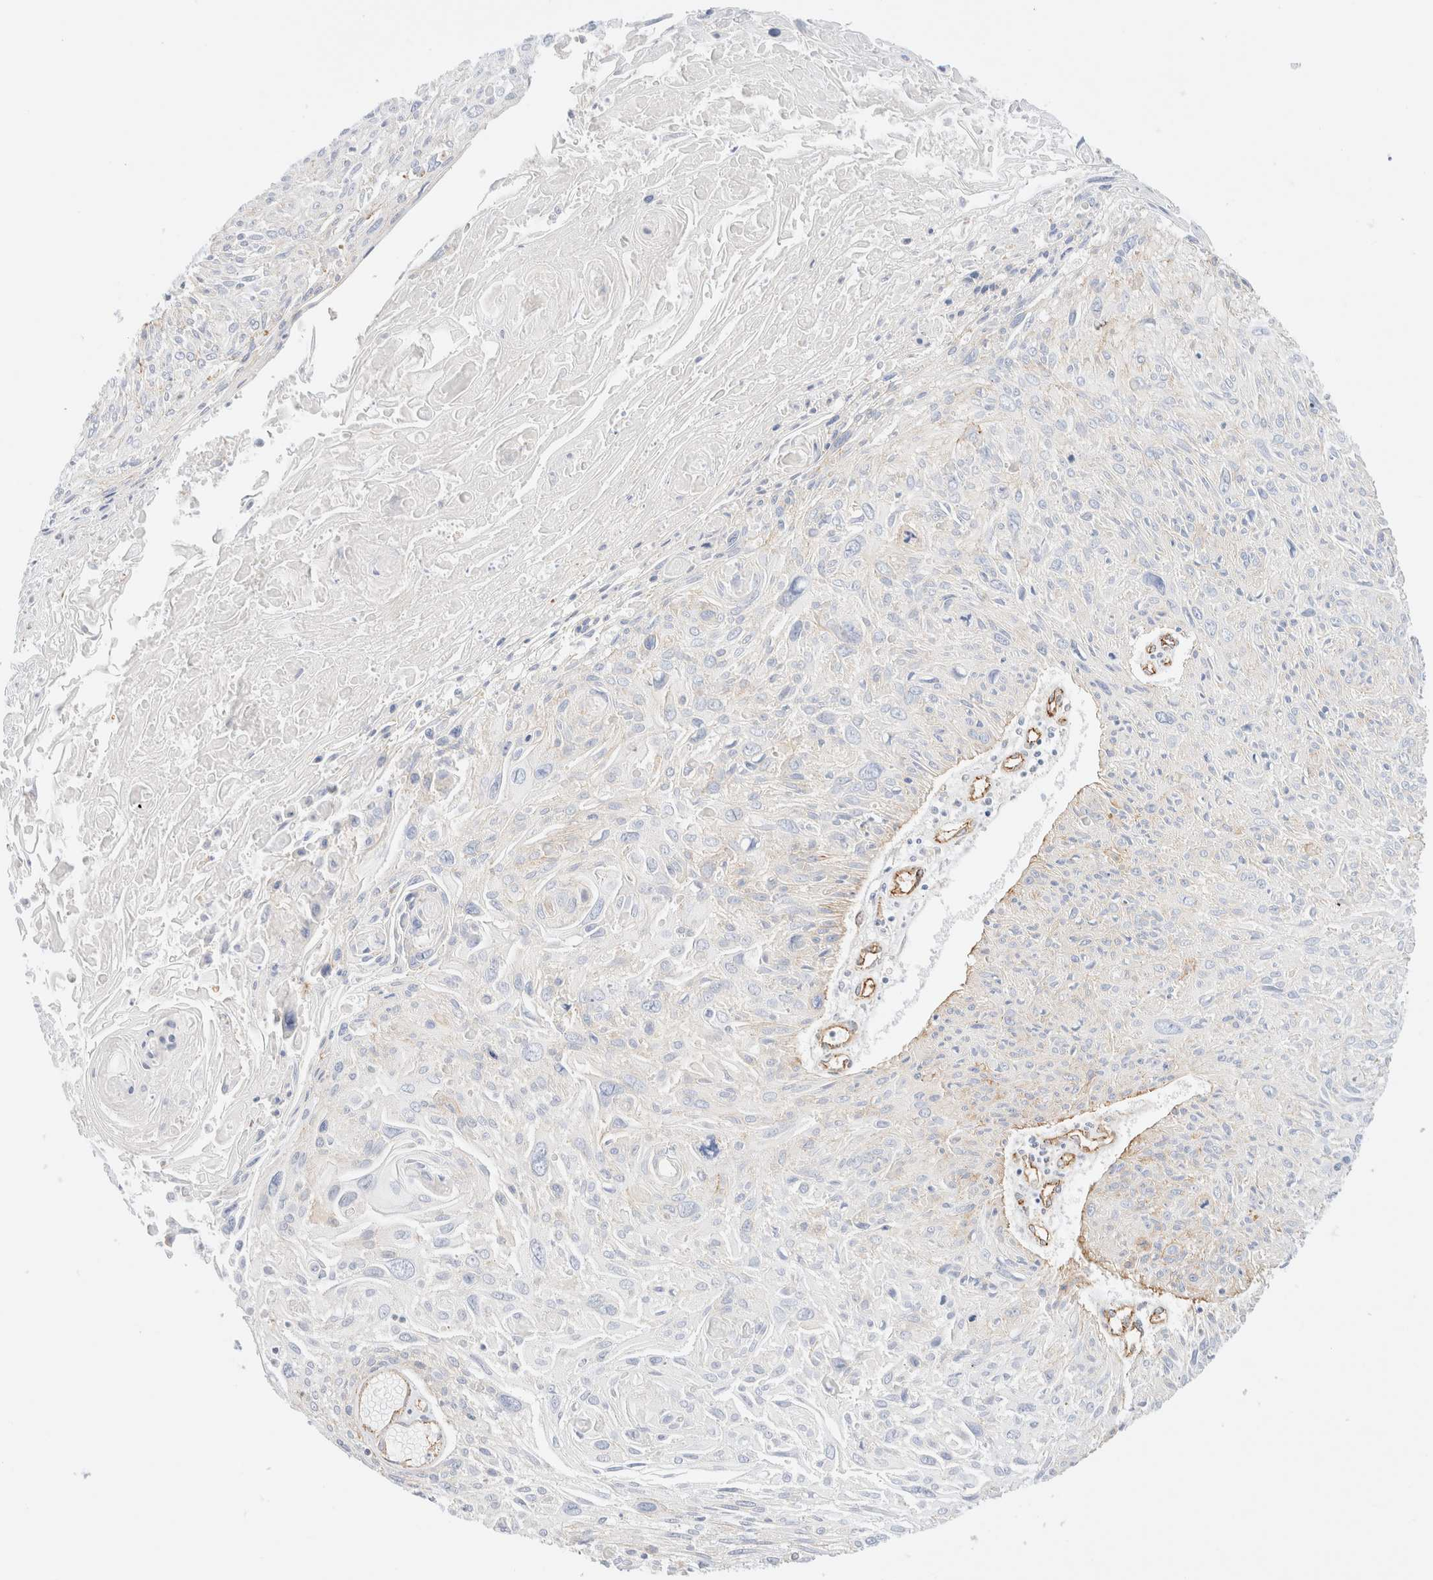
{"staining": {"intensity": "negative", "quantity": "none", "location": "none"}, "tissue": "cervical cancer", "cell_type": "Tumor cells", "image_type": "cancer", "snomed": [{"axis": "morphology", "description": "Squamous cell carcinoma, NOS"}, {"axis": "topography", "description": "Cervix"}], "caption": "The histopathology image reveals no staining of tumor cells in cervical cancer.", "gene": "CYB5R4", "patient": {"sex": "female", "age": 51}}